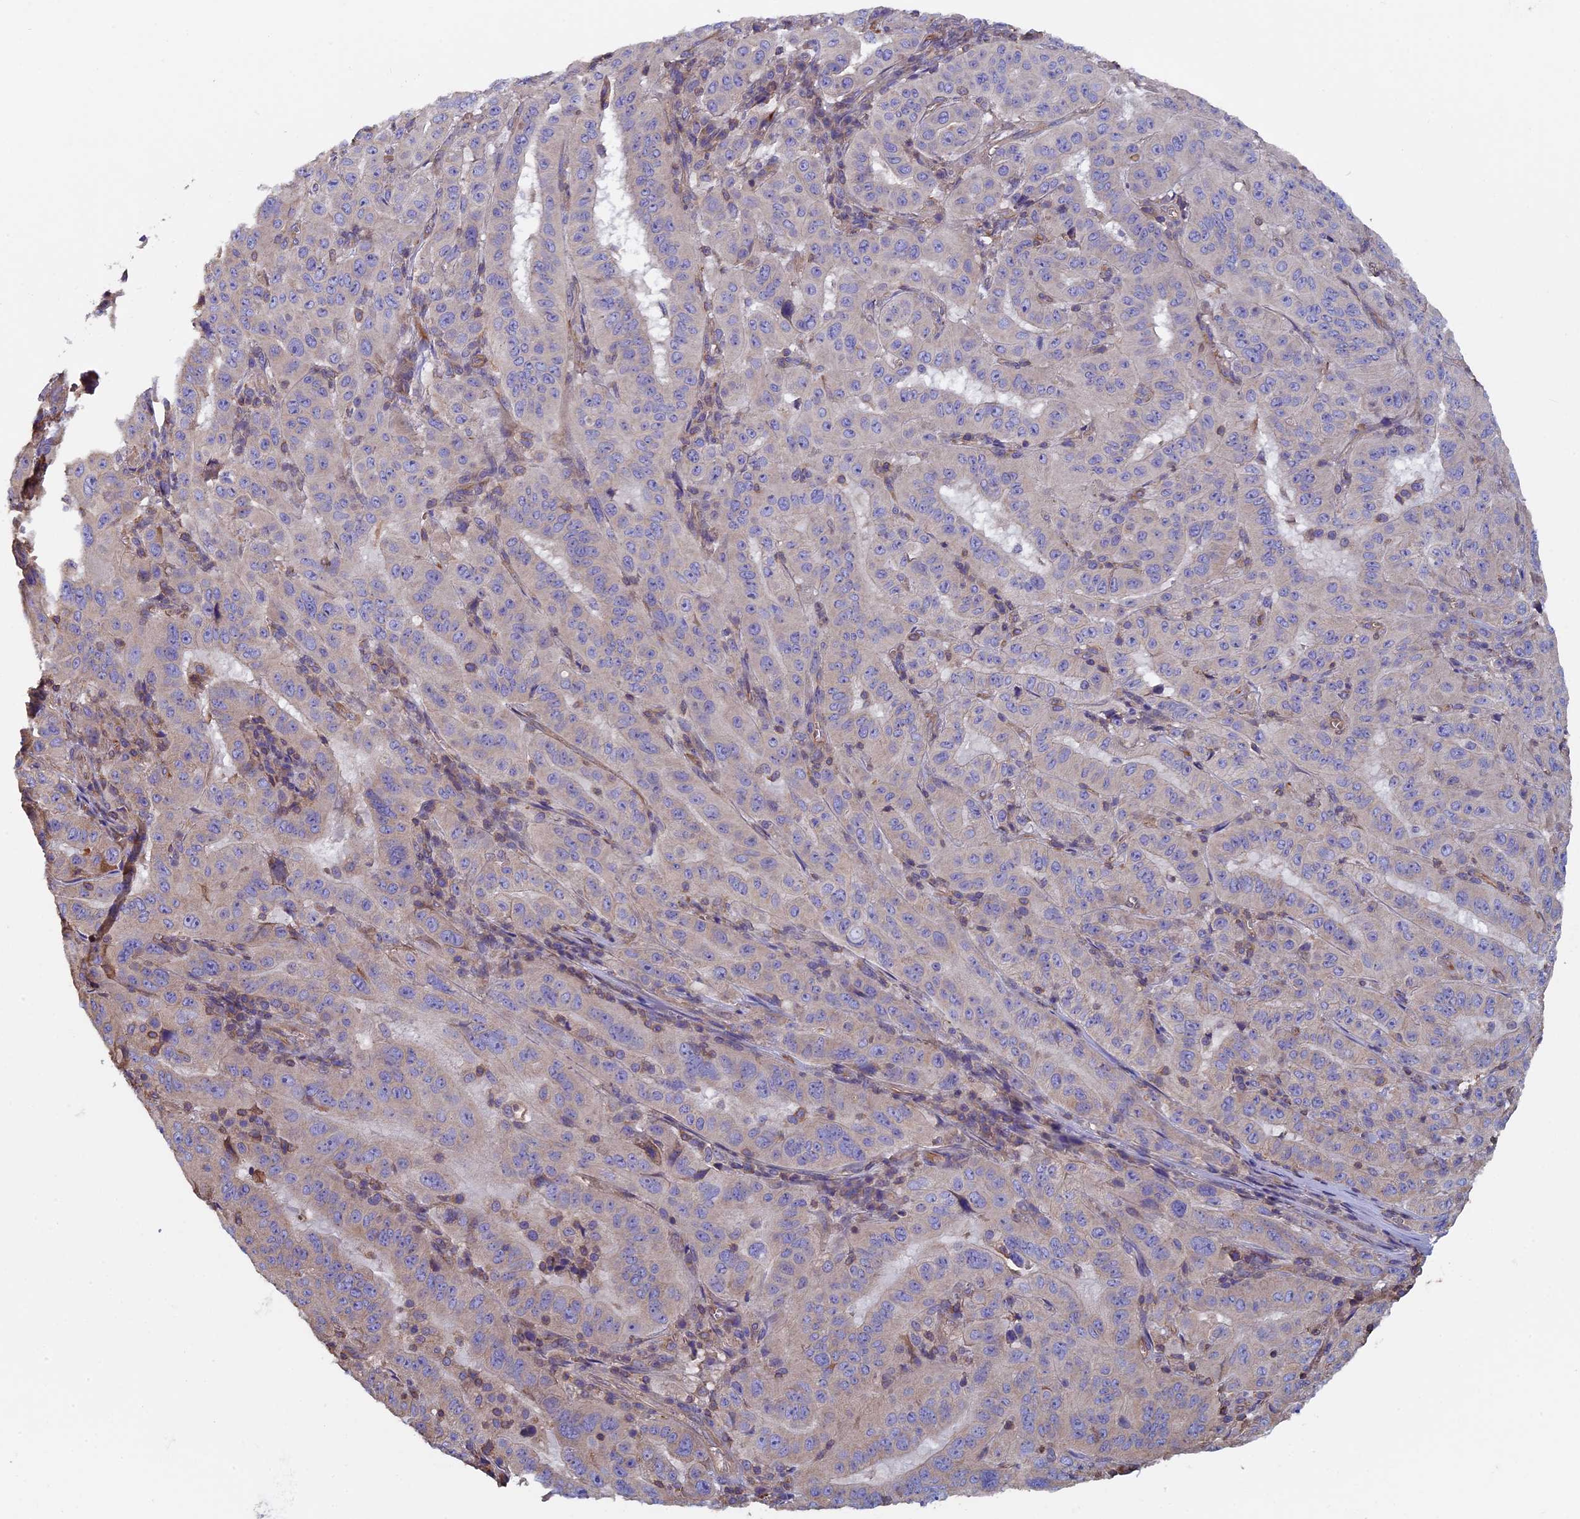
{"staining": {"intensity": "negative", "quantity": "none", "location": "none"}, "tissue": "pancreatic cancer", "cell_type": "Tumor cells", "image_type": "cancer", "snomed": [{"axis": "morphology", "description": "Adenocarcinoma, NOS"}, {"axis": "topography", "description": "Pancreas"}], "caption": "A micrograph of pancreatic adenocarcinoma stained for a protein reveals no brown staining in tumor cells. (Stains: DAB (3,3'-diaminobenzidine) IHC with hematoxylin counter stain, Microscopy: brightfield microscopy at high magnification).", "gene": "CCDC153", "patient": {"sex": "male", "age": 63}}